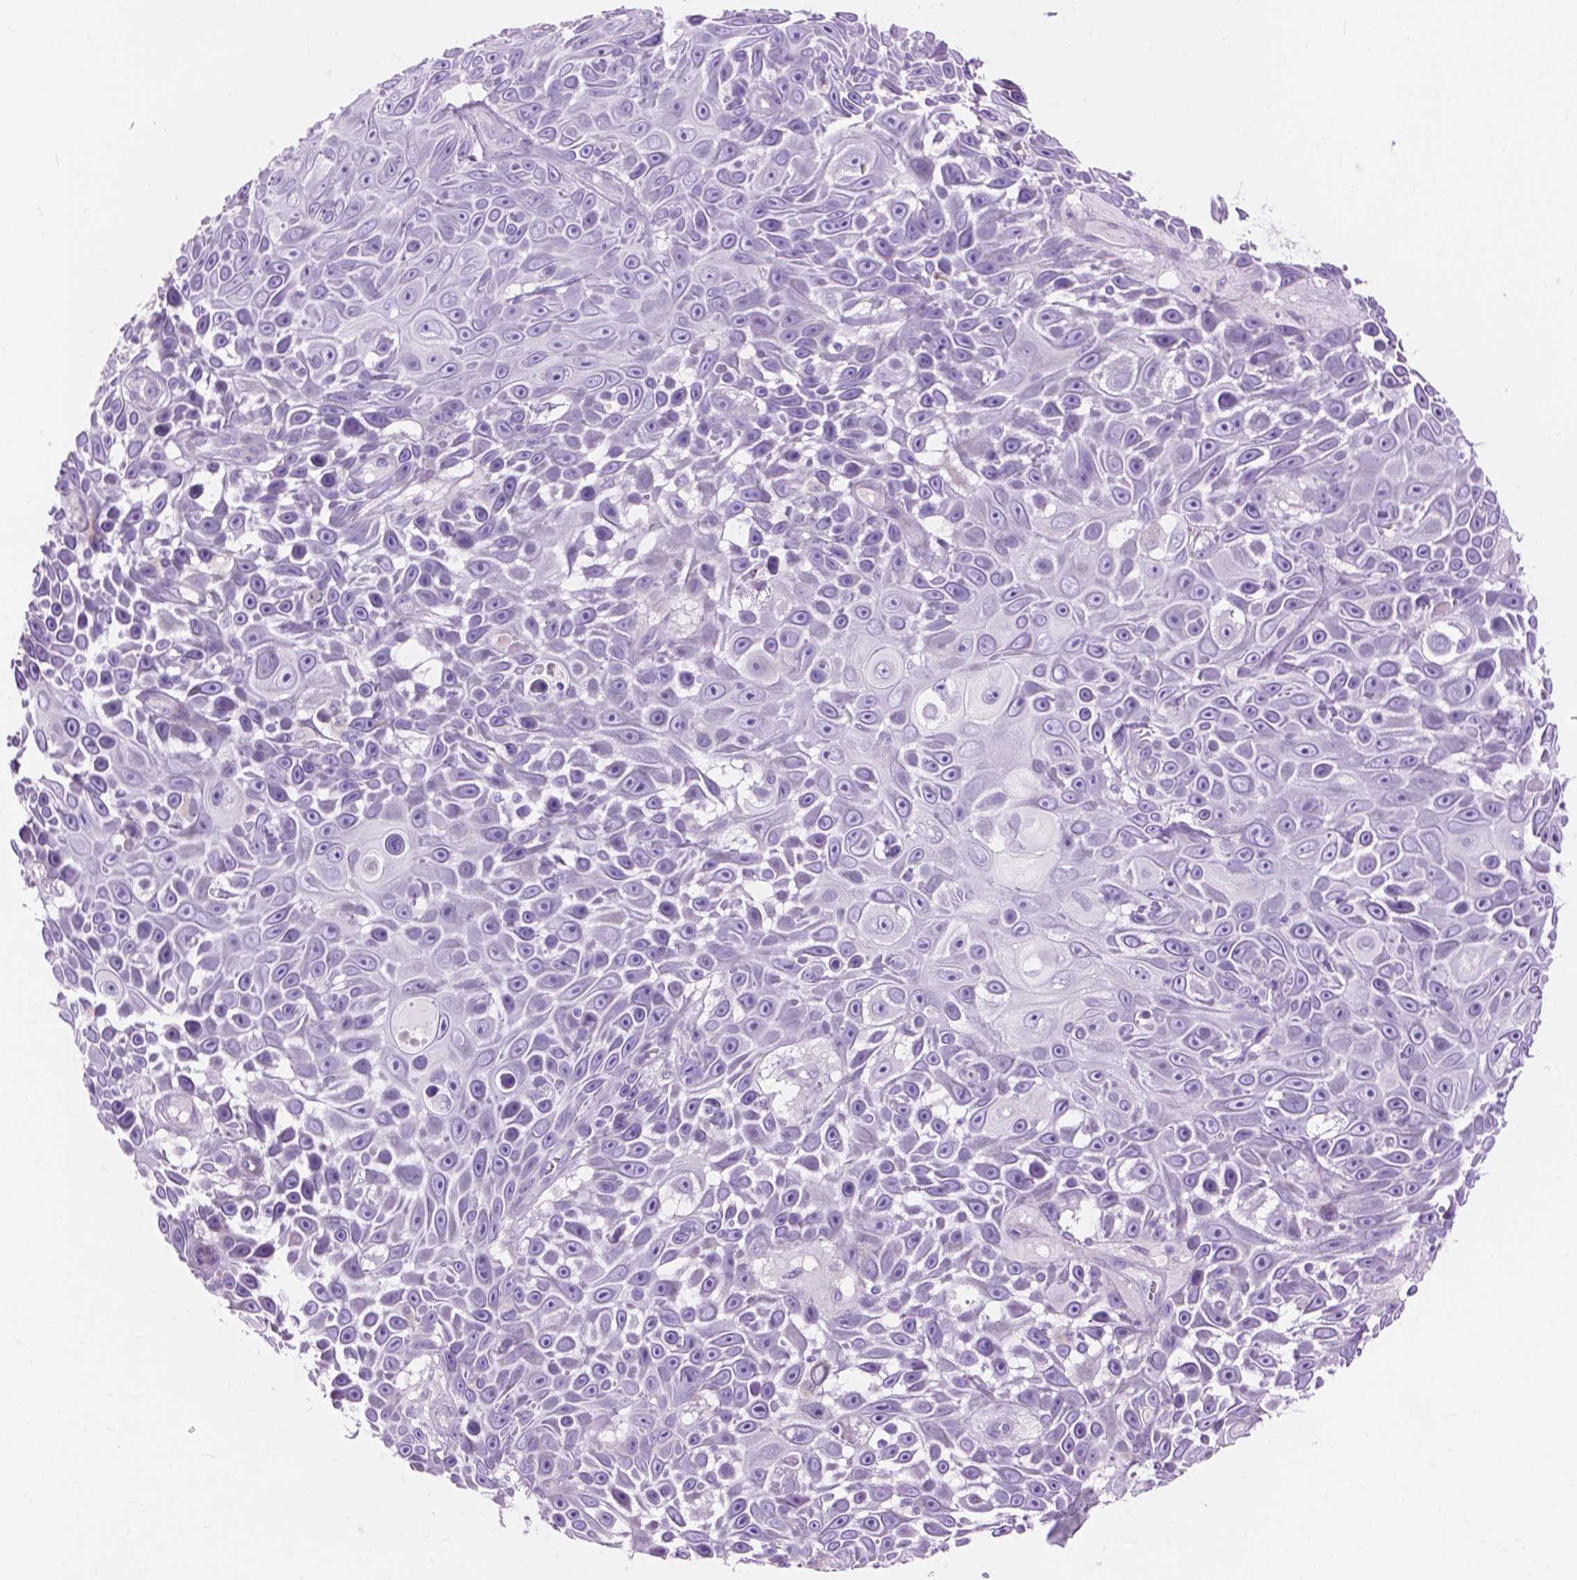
{"staining": {"intensity": "negative", "quantity": "none", "location": "none"}, "tissue": "skin cancer", "cell_type": "Tumor cells", "image_type": "cancer", "snomed": [{"axis": "morphology", "description": "Squamous cell carcinoma, NOS"}, {"axis": "topography", "description": "Skin"}], "caption": "A micrograph of skin cancer stained for a protein reveals no brown staining in tumor cells.", "gene": "MORN1", "patient": {"sex": "male", "age": 82}}